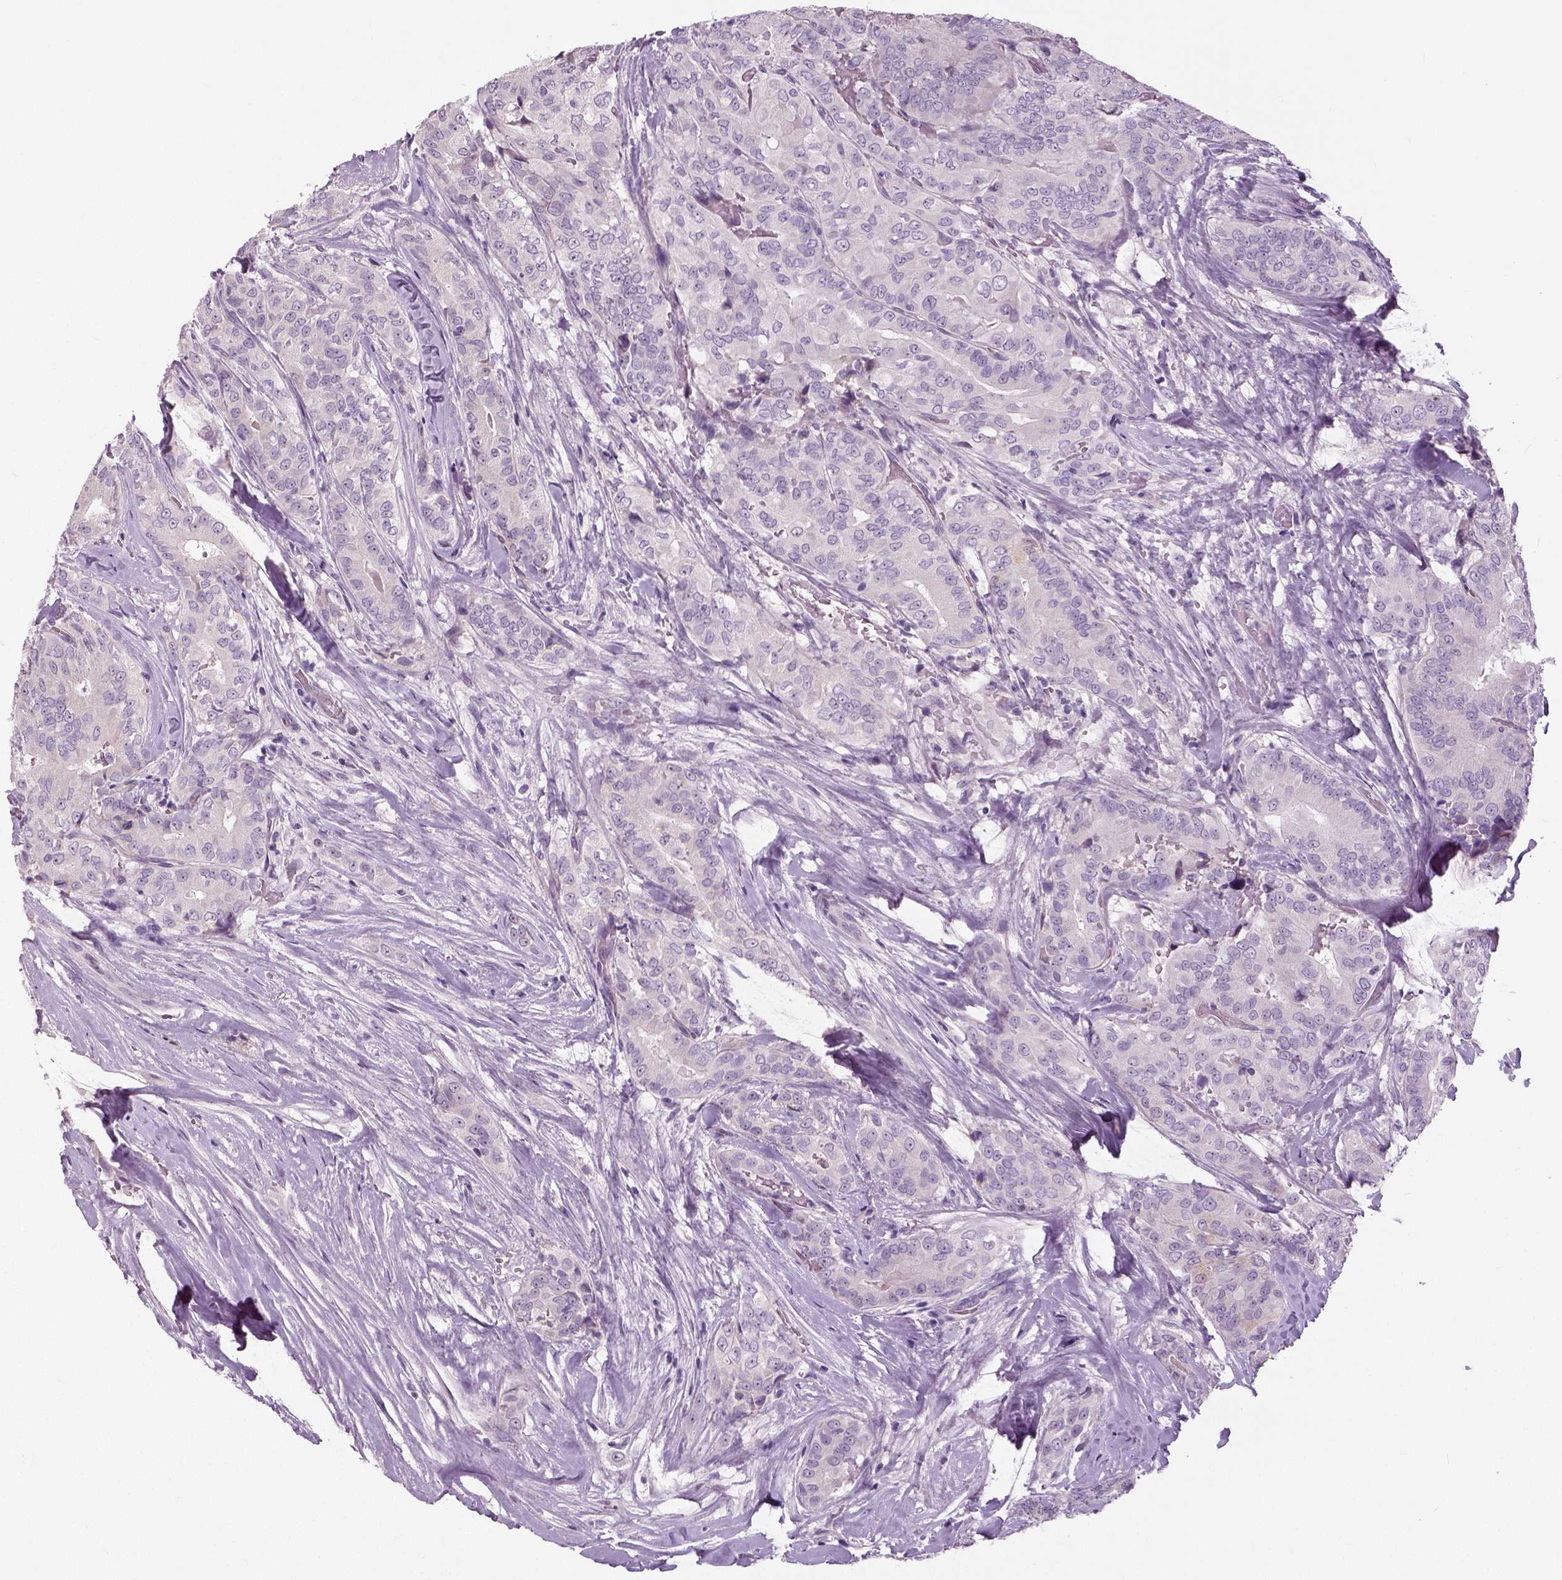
{"staining": {"intensity": "negative", "quantity": "none", "location": "none"}, "tissue": "thyroid cancer", "cell_type": "Tumor cells", "image_type": "cancer", "snomed": [{"axis": "morphology", "description": "Papillary adenocarcinoma, NOS"}, {"axis": "topography", "description": "Thyroid gland"}], "caption": "This is an IHC photomicrograph of human thyroid papillary adenocarcinoma. There is no staining in tumor cells.", "gene": "NECAB1", "patient": {"sex": "male", "age": 61}}